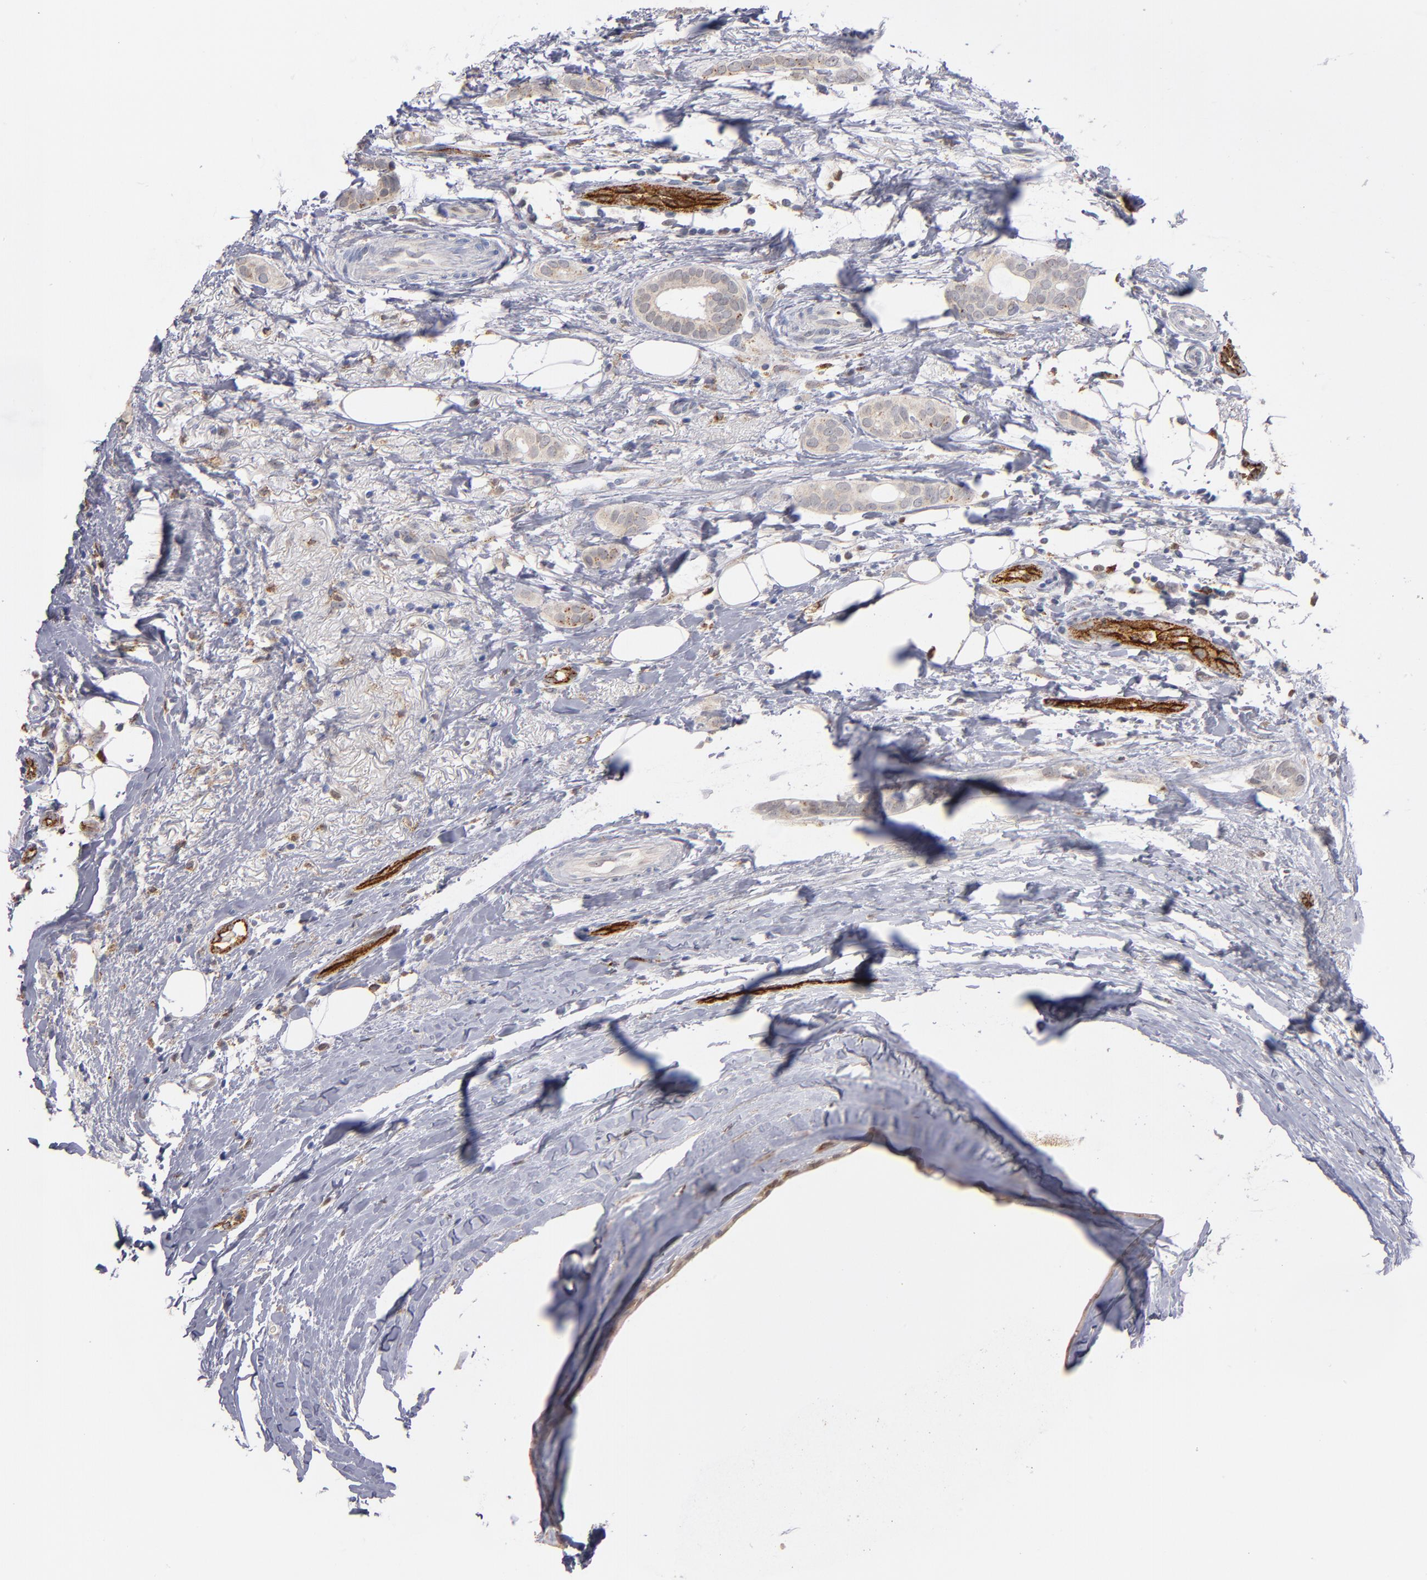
{"staining": {"intensity": "weak", "quantity": "25%-75%", "location": "cytoplasmic/membranous"}, "tissue": "breast cancer", "cell_type": "Tumor cells", "image_type": "cancer", "snomed": [{"axis": "morphology", "description": "Duct carcinoma"}, {"axis": "topography", "description": "Breast"}], "caption": "Infiltrating ductal carcinoma (breast) was stained to show a protein in brown. There is low levels of weak cytoplasmic/membranous staining in approximately 25%-75% of tumor cells.", "gene": "SELP", "patient": {"sex": "female", "age": 54}}